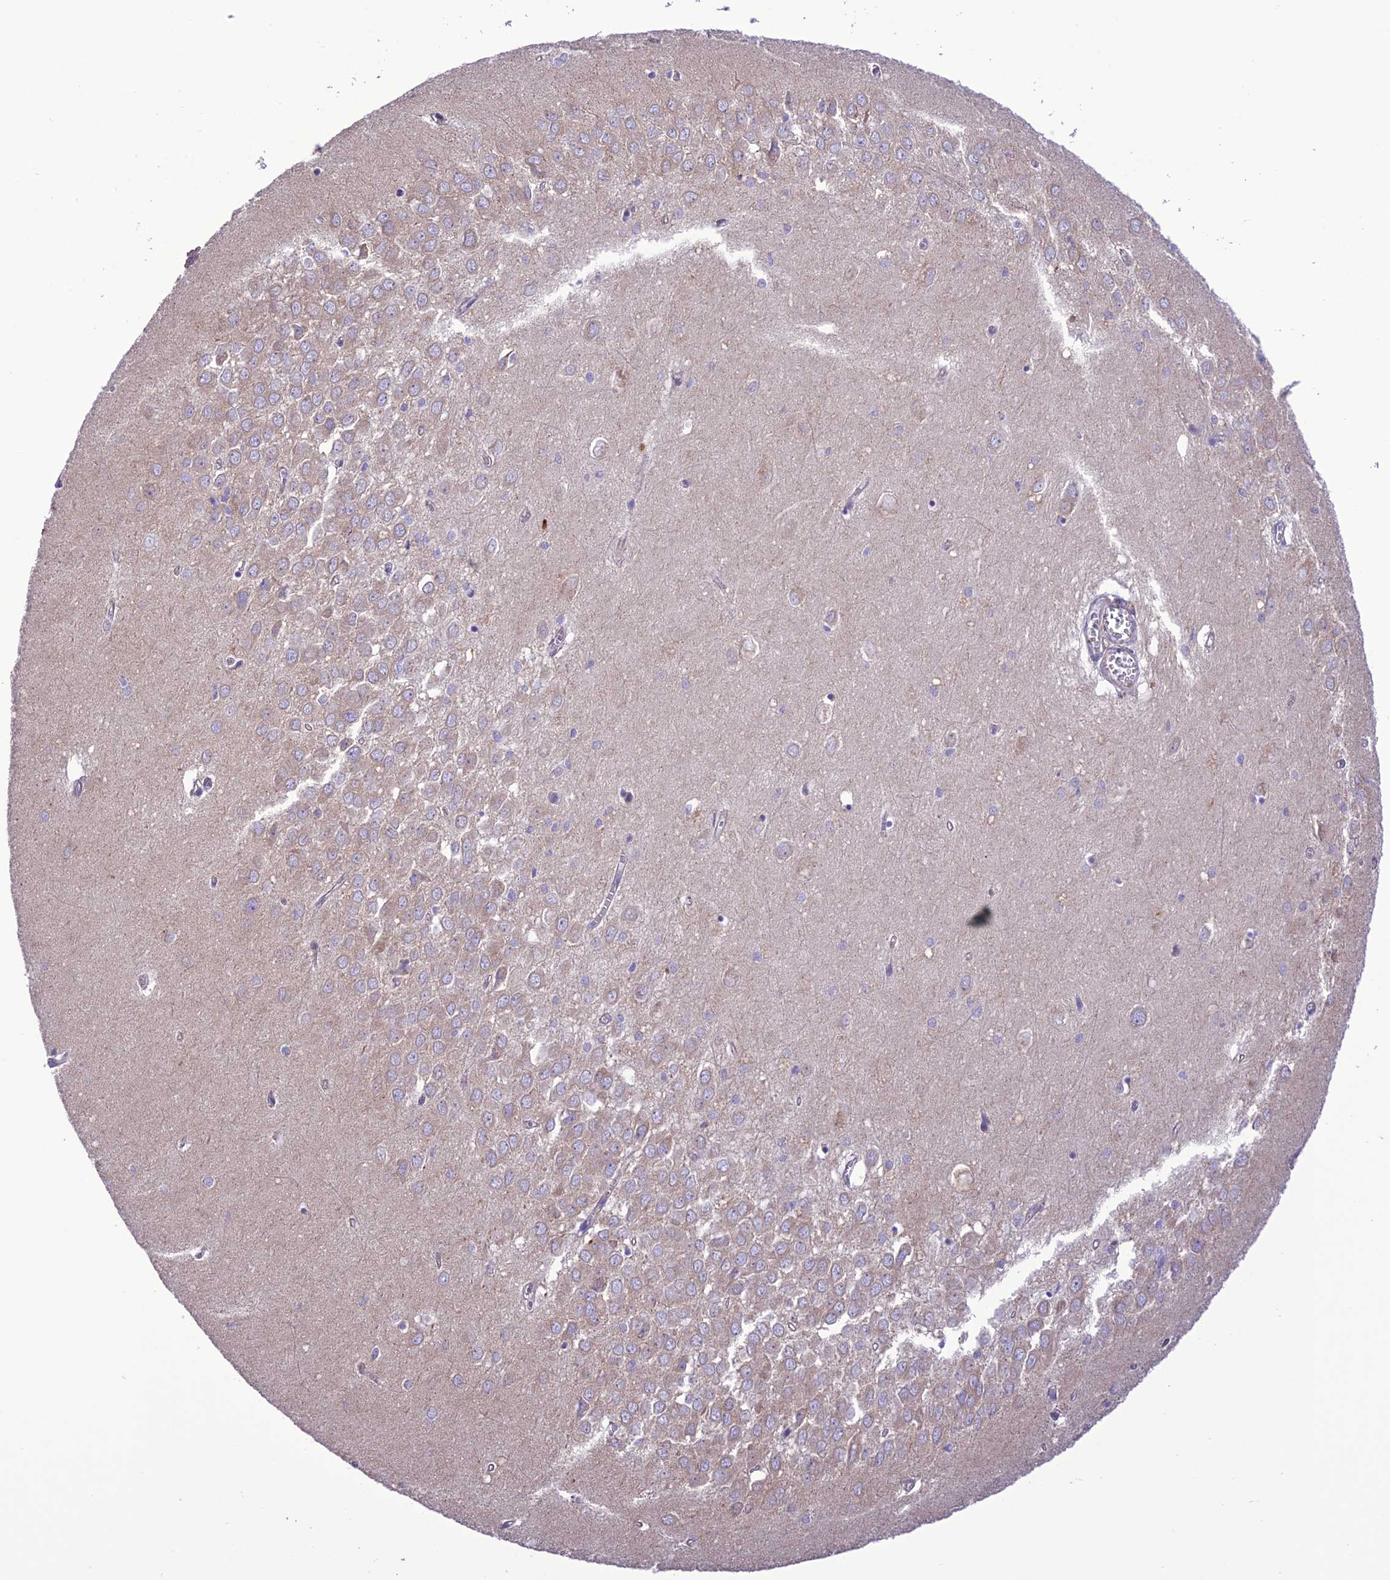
{"staining": {"intensity": "negative", "quantity": "none", "location": "none"}, "tissue": "hippocampus", "cell_type": "Glial cells", "image_type": "normal", "snomed": [{"axis": "morphology", "description": "Normal tissue, NOS"}, {"axis": "topography", "description": "Hippocampus"}], "caption": "There is no significant staining in glial cells of hippocampus. (DAB immunohistochemistry (IHC), high magnification).", "gene": "MAP3K12", "patient": {"sex": "female", "age": 64}}